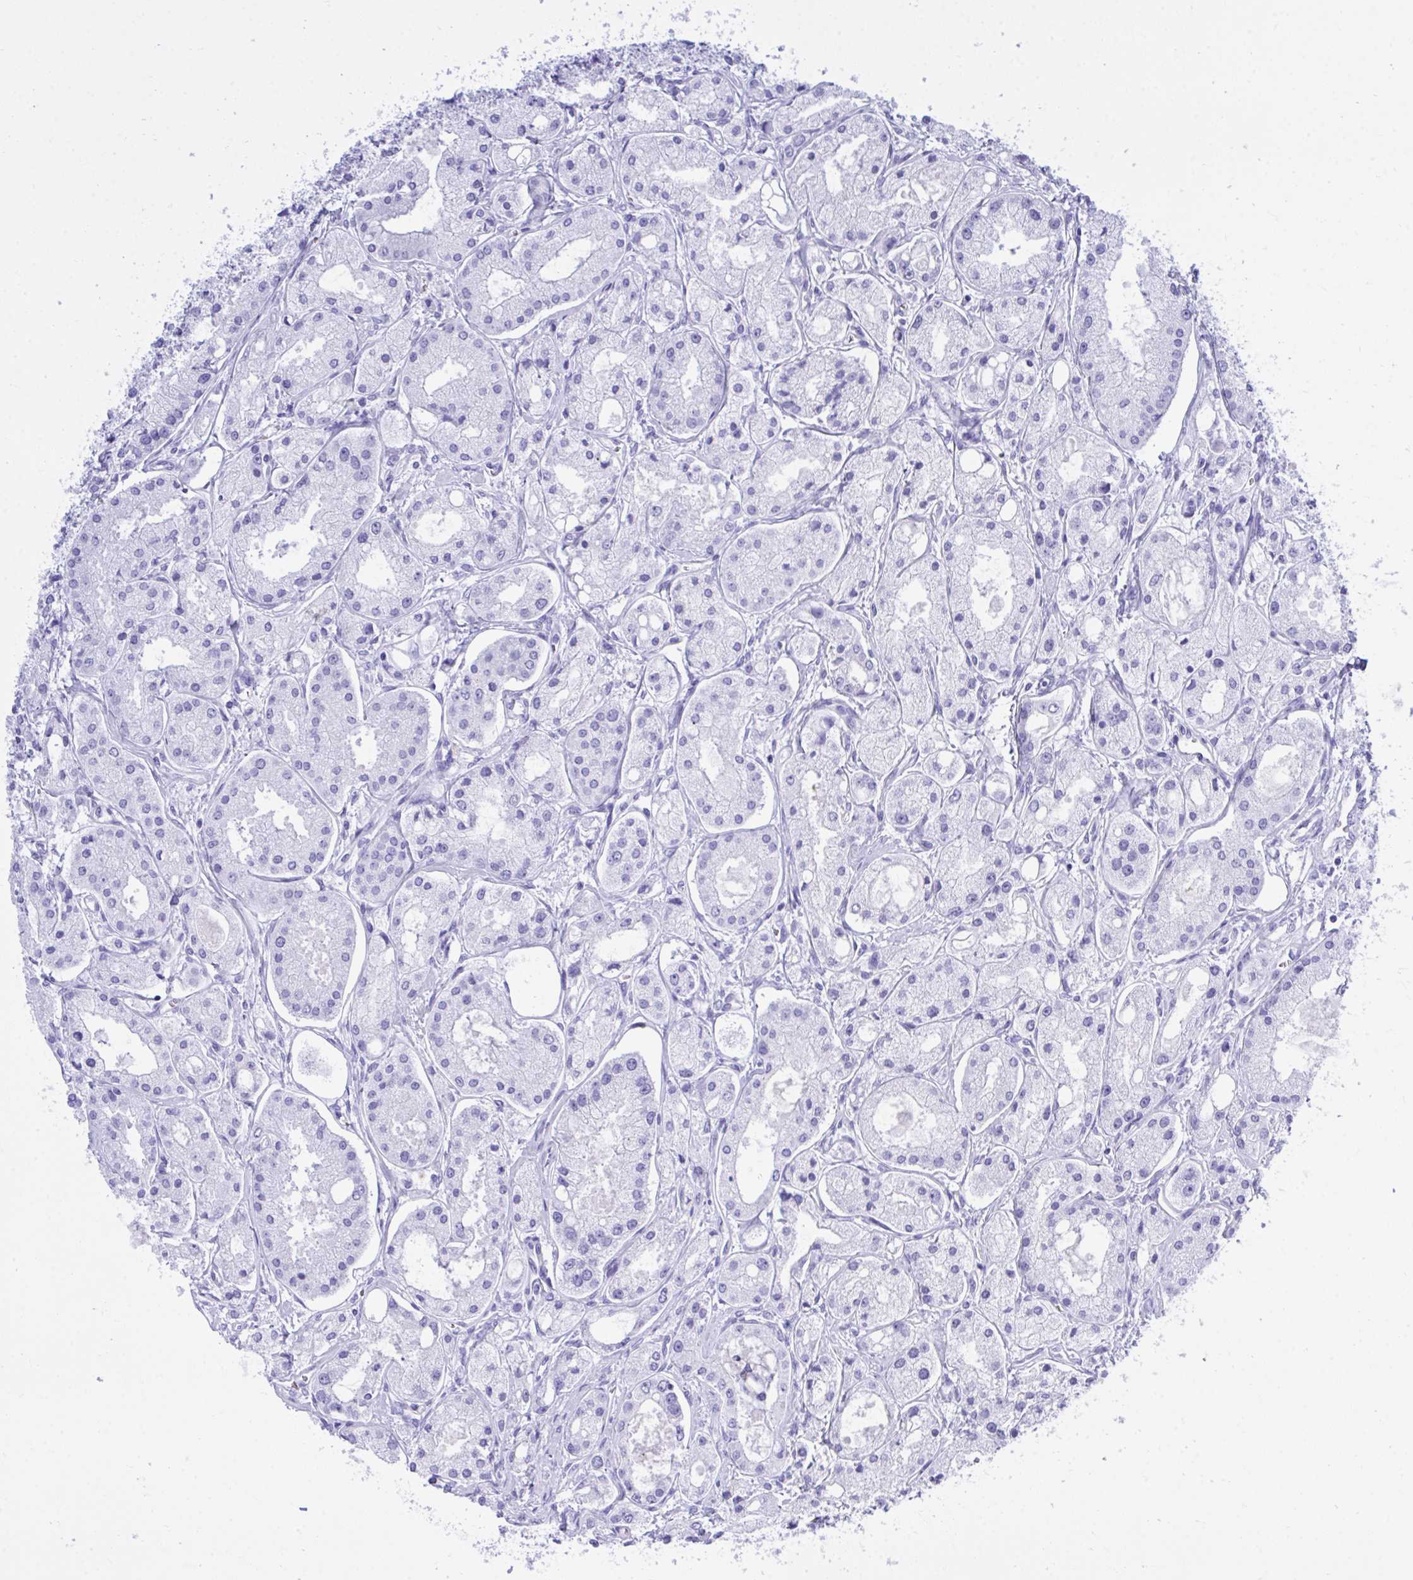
{"staining": {"intensity": "negative", "quantity": "none", "location": "none"}, "tissue": "prostate cancer", "cell_type": "Tumor cells", "image_type": "cancer", "snomed": [{"axis": "morphology", "description": "Adenocarcinoma, High grade"}, {"axis": "topography", "description": "Prostate"}], "caption": "An immunohistochemistry micrograph of high-grade adenocarcinoma (prostate) is shown. There is no staining in tumor cells of high-grade adenocarcinoma (prostate).", "gene": "BEX5", "patient": {"sex": "male", "age": 66}}